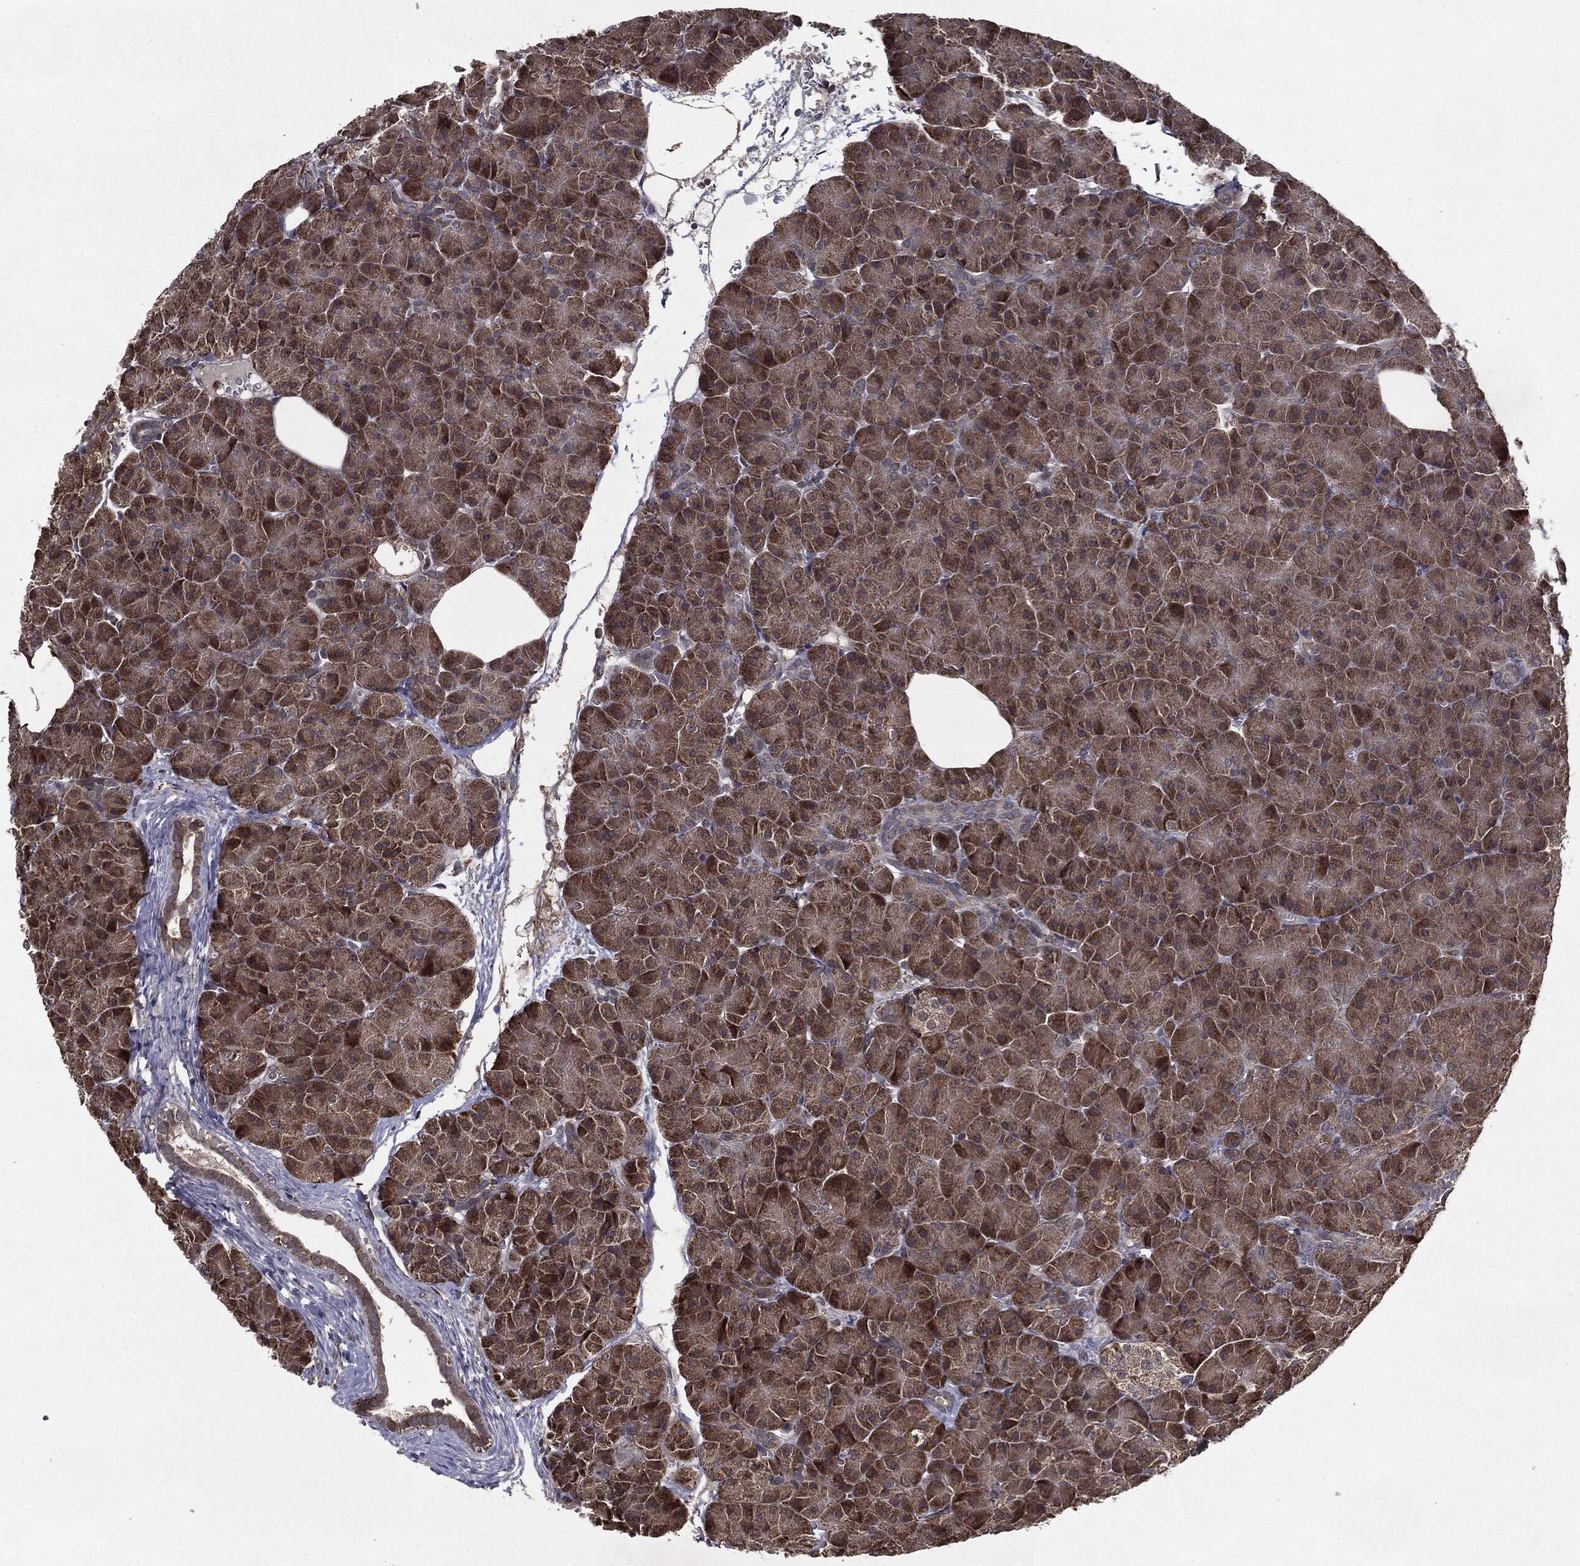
{"staining": {"intensity": "strong", "quantity": "25%-75%", "location": "cytoplasmic/membranous"}, "tissue": "pancreas", "cell_type": "Exocrine glandular cells", "image_type": "normal", "snomed": [{"axis": "morphology", "description": "Normal tissue, NOS"}, {"axis": "topography", "description": "Pancreas"}], "caption": "Immunohistochemical staining of normal pancreas exhibits strong cytoplasmic/membranous protein positivity in about 25%-75% of exocrine glandular cells.", "gene": "HDAC5", "patient": {"sex": "male", "age": 61}}